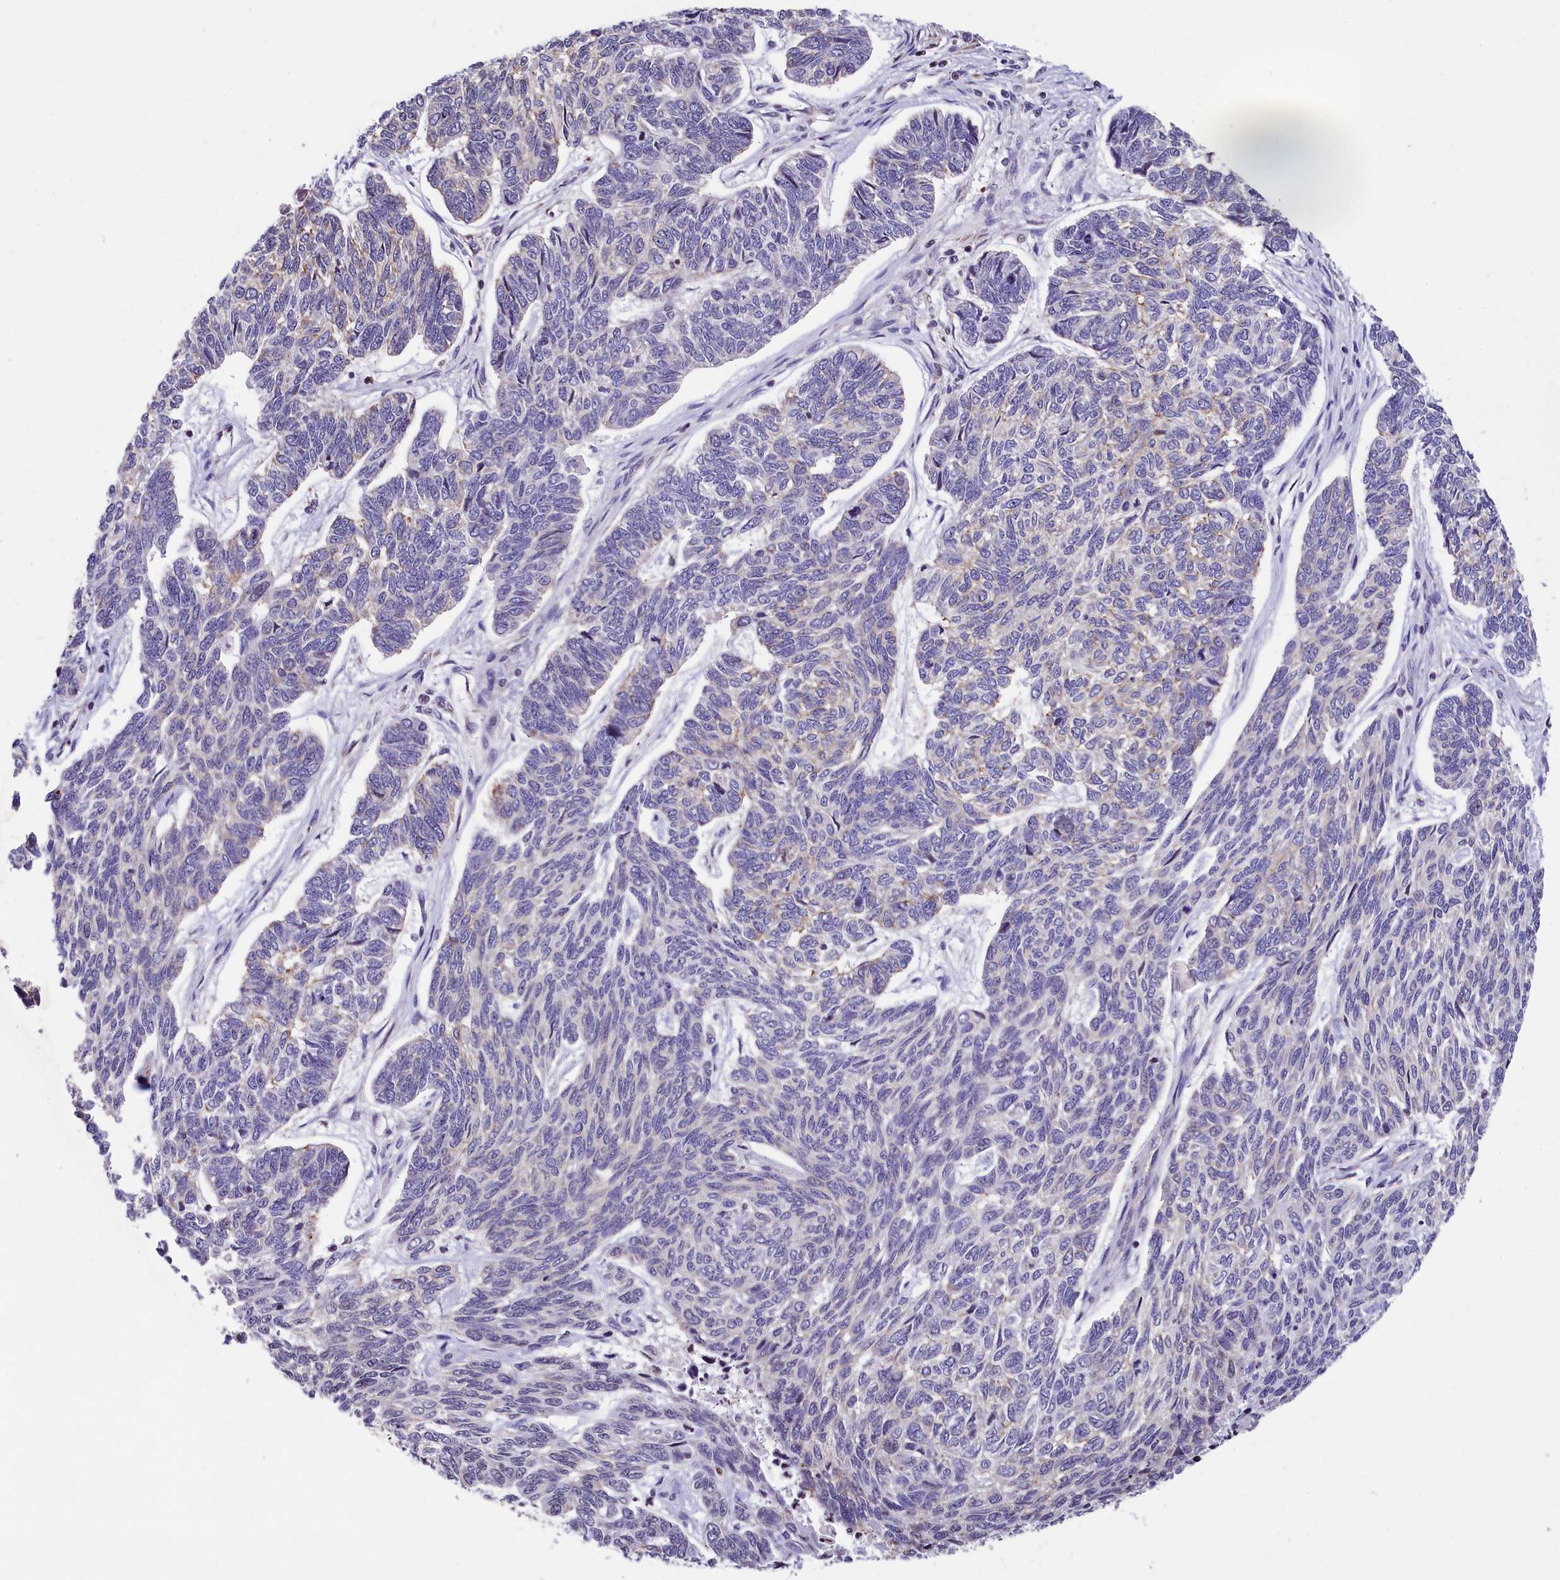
{"staining": {"intensity": "negative", "quantity": "none", "location": "none"}, "tissue": "skin cancer", "cell_type": "Tumor cells", "image_type": "cancer", "snomed": [{"axis": "morphology", "description": "Basal cell carcinoma"}, {"axis": "topography", "description": "Skin"}], "caption": "Skin cancer (basal cell carcinoma) was stained to show a protein in brown. There is no significant positivity in tumor cells.", "gene": "ZNF2", "patient": {"sex": "female", "age": 65}}